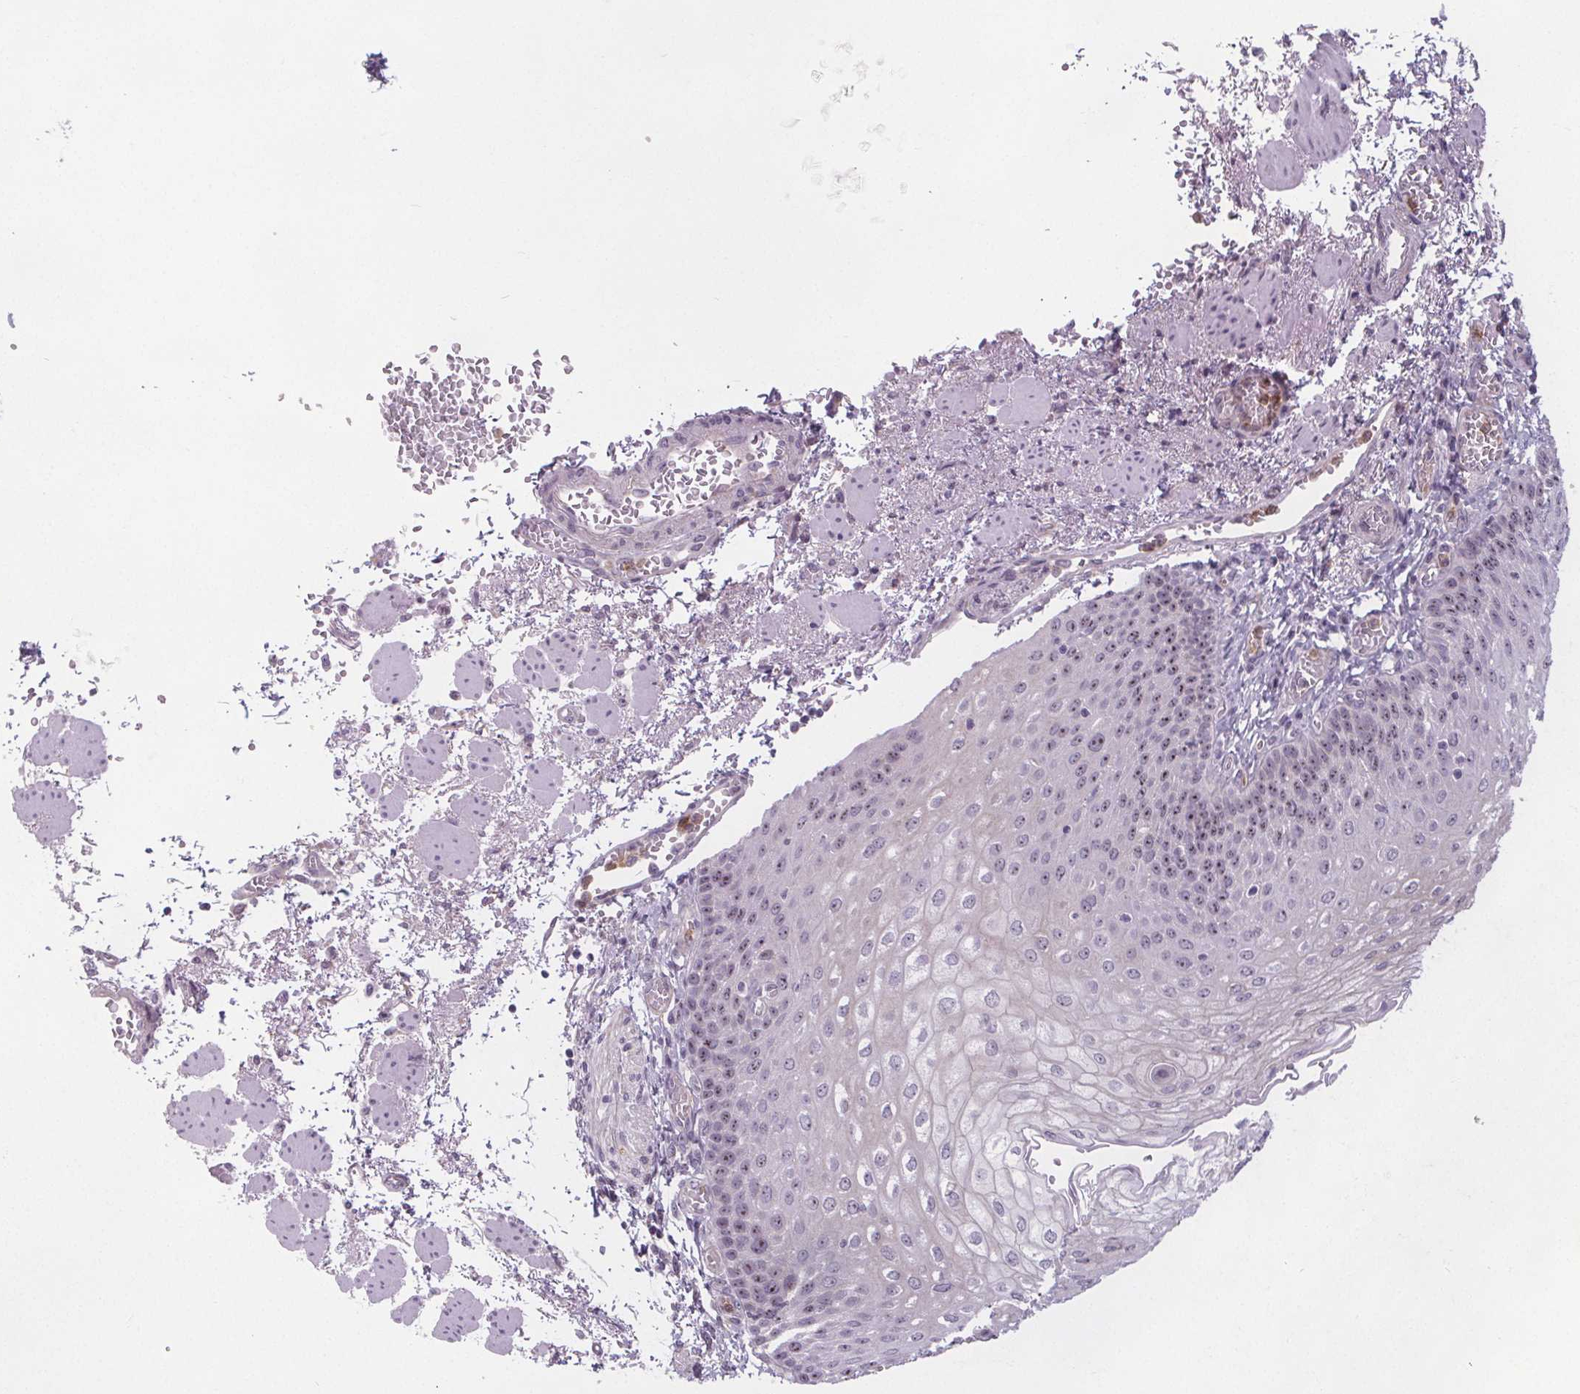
{"staining": {"intensity": "weak", "quantity": "25%-75%", "location": "nuclear"}, "tissue": "esophagus", "cell_type": "Squamous epithelial cells", "image_type": "normal", "snomed": [{"axis": "morphology", "description": "Normal tissue, NOS"}, {"axis": "morphology", "description": "Adenocarcinoma, NOS"}, {"axis": "topography", "description": "Esophagus"}], "caption": "Immunohistochemistry of benign human esophagus reveals low levels of weak nuclear staining in about 25%-75% of squamous epithelial cells. Using DAB (brown) and hematoxylin (blue) stains, captured at high magnification using brightfield microscopy.", "gene": "NOLC1", "patient": {"sex": "male", "age": 81}}